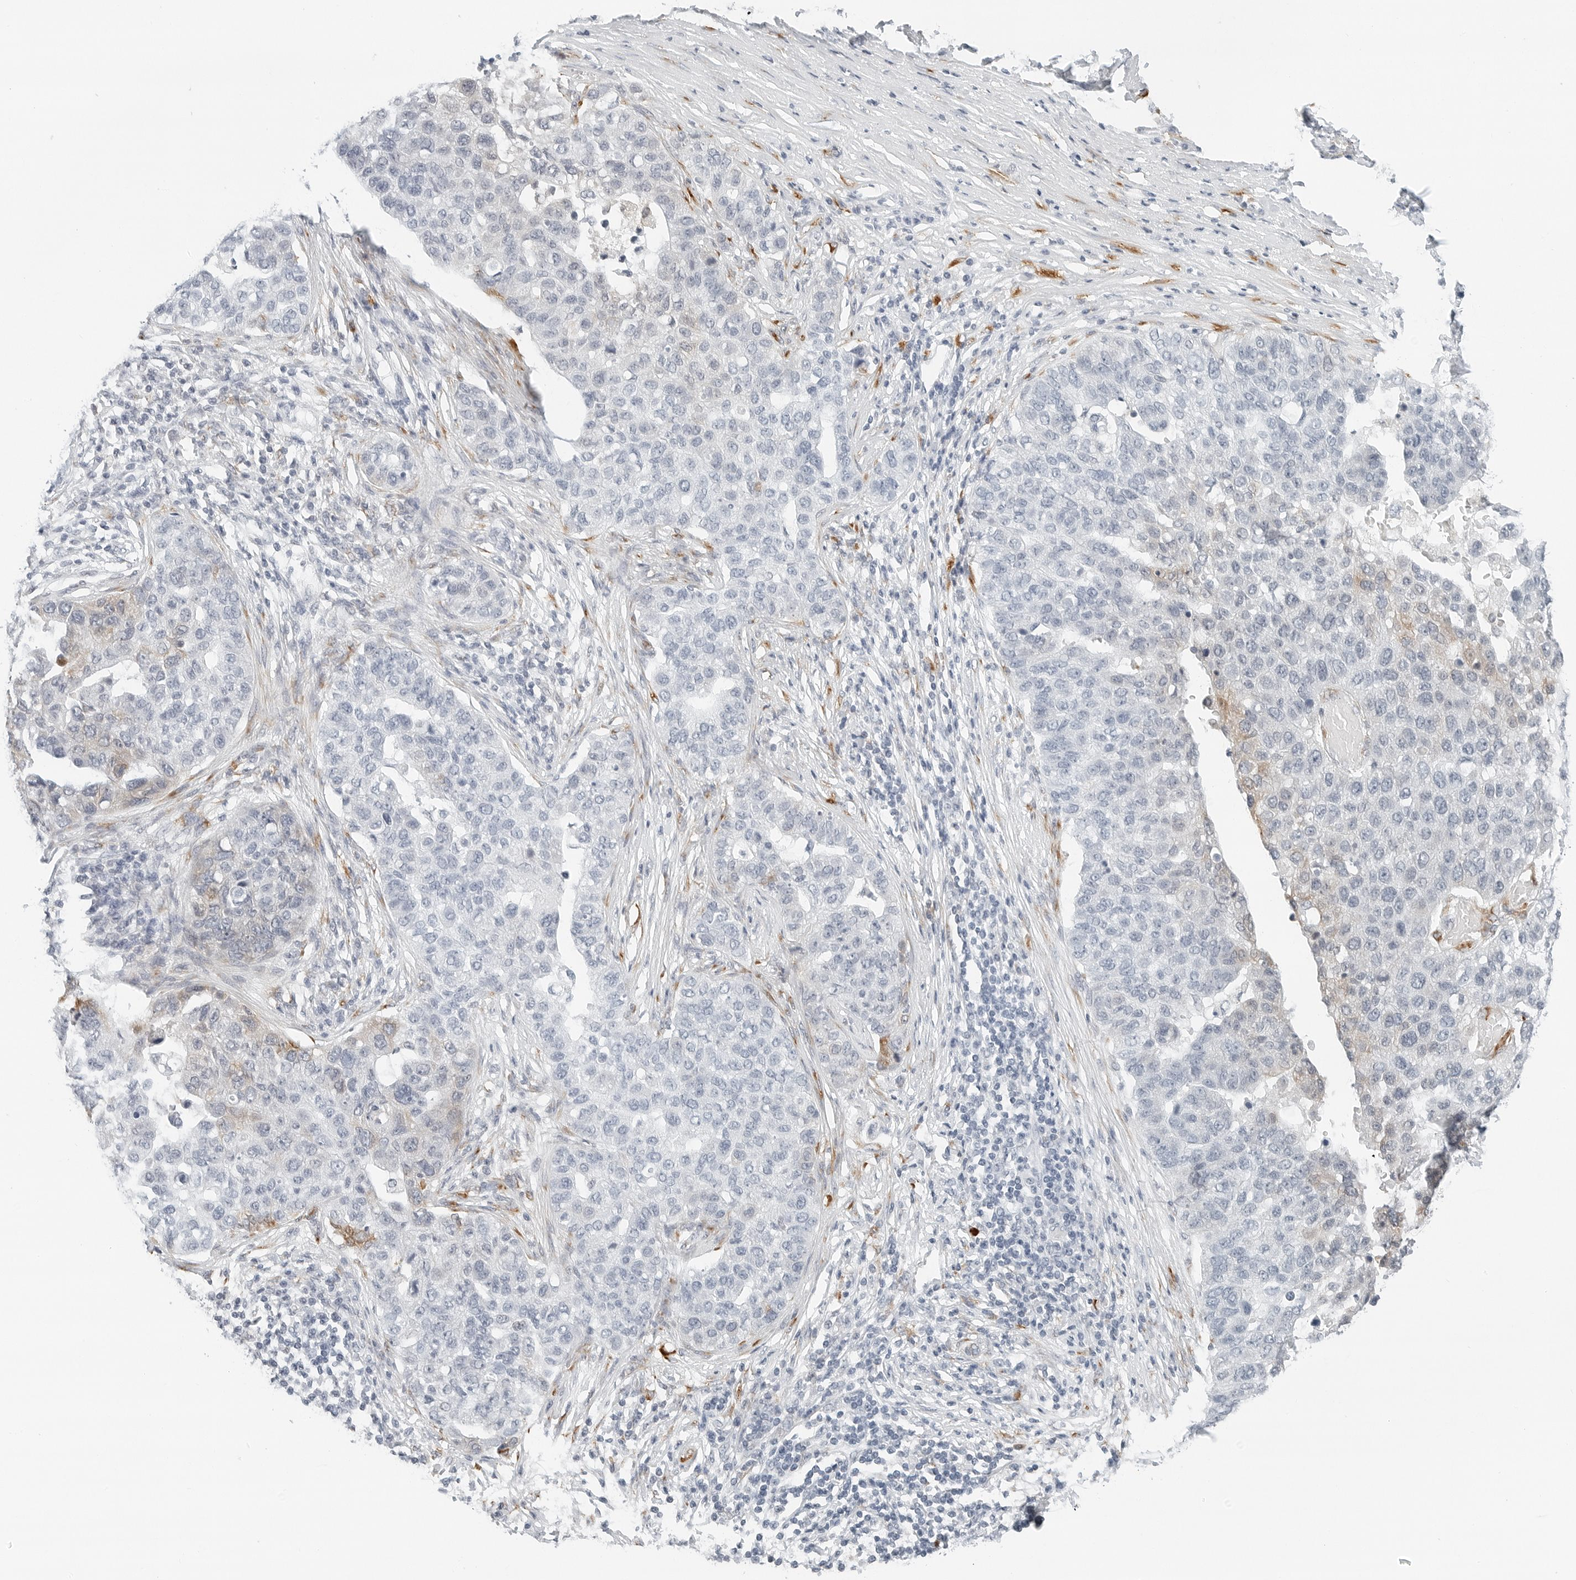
{"staining": {"intensity": "weak", "quantity": "<25%", "location": "cytoplasmic/membranous"}, "tissue": "pancreatic cancer", "cell_type": "Tumor cells", "image_type": "cancer", "snomed": [{"axis": "morphology", "description": "Adenocarcinoma, NOS"}, {"axis": "topography", "description": "Pancreas"}], "caption": "Tumor cells show no significant expression in pancreatic cancer (adenocarcinoma).", "gene": "P4HA2", "patient": {"sex": "female", "age": 61}}